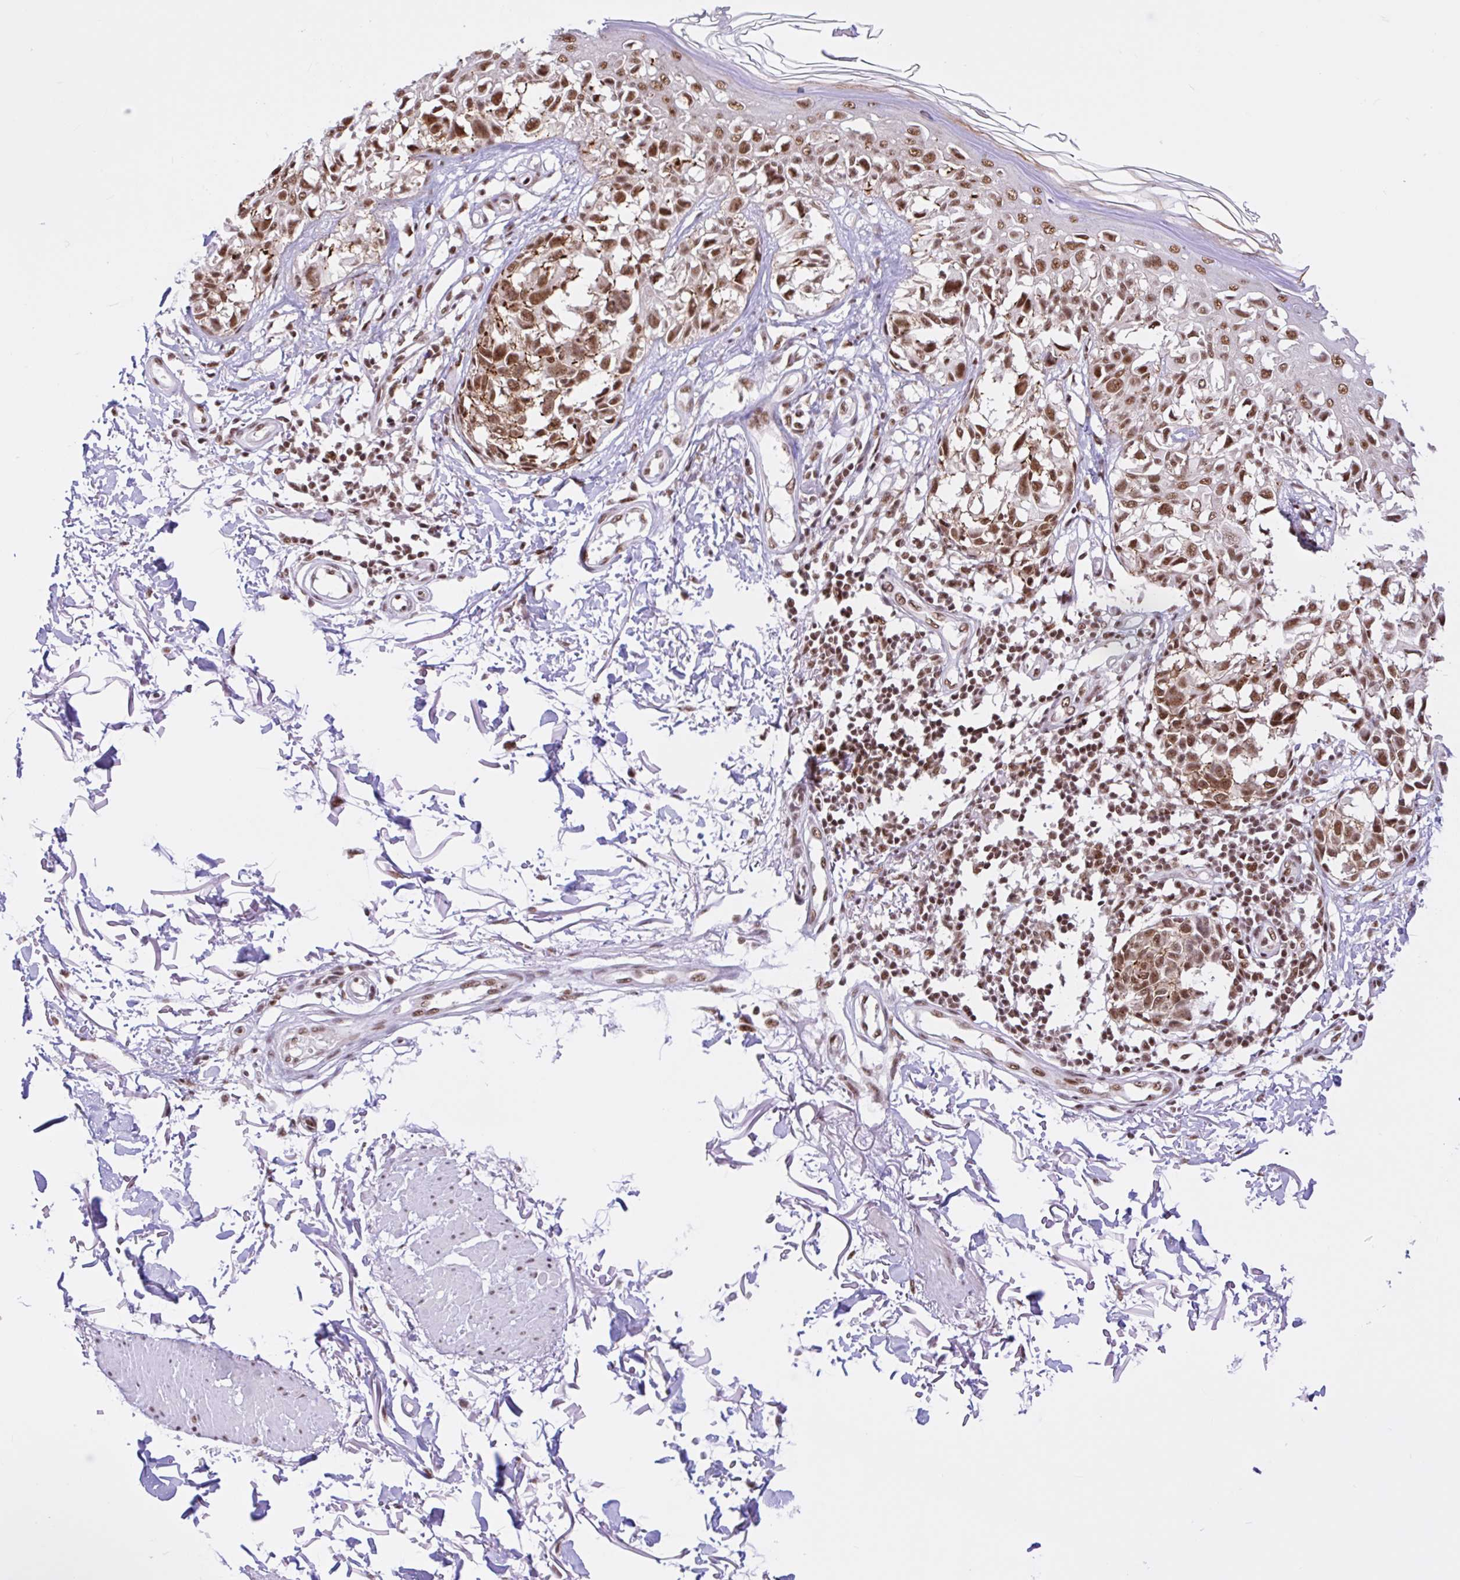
{"staining": {"intensity": "moderate", "quantity": ">75%", "location": "nuclear"}, "tissue": "melanoma", "cell_type": "Tumor cells", "image_type": "cancer", "snomed": [{"axis": "morphology", "description": "Malignant melanoma, NOS"}, {"axis": "topography", "description": "Skin"}], "caption": "Immunohistochemistry (IHC) of human melanoma demonstrates medium levels of moderate nuclear positivity in about >75% of tumor cells.", "gene": "CCDC12", "patient": {"sex": "male", "age": 73}}